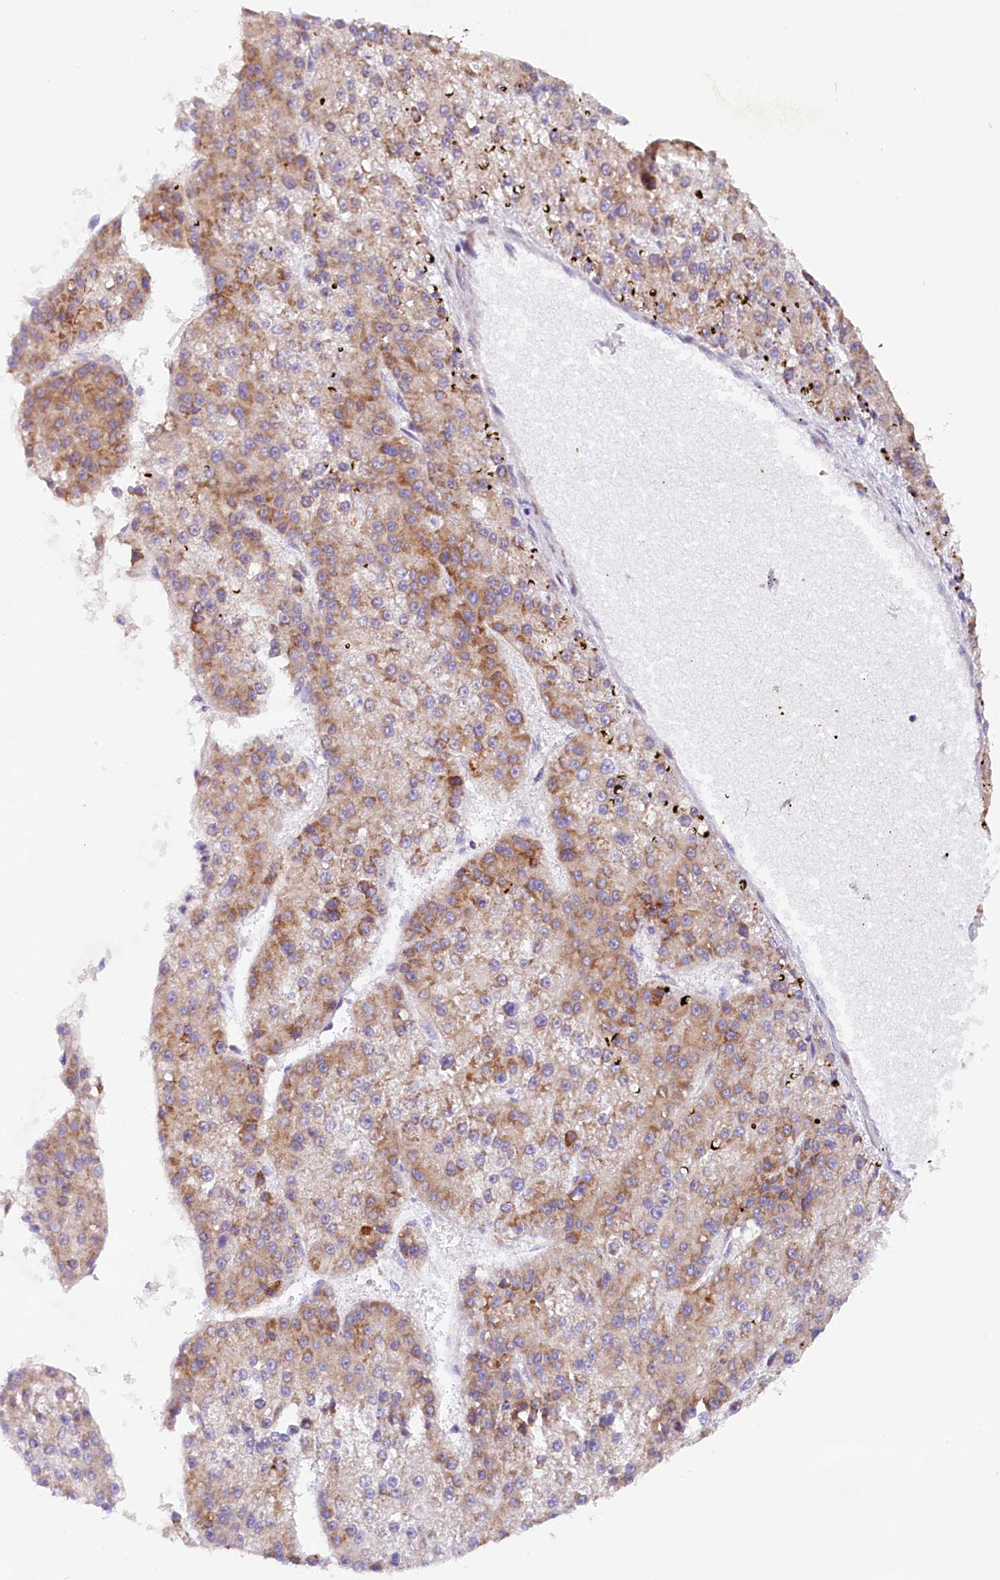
{"staining": {"intensity": "moderate", "quantity": "25%-75%", "location": "cytoplasmic/membranous"}, "tissue": "liver cancer", "cell_type": "Tumor cells", "image_type": "cancer", "snomed": [{"axis": "morphology", "description": "Carcinoma, Hepatocellular, NOS"}, {"axis": "topography", "description": "Liver"}], "caption": "Moderate cytoplasmic/membranous expression is seen in about 25%-75% of tumor cells in liver hepatocellular carcinoma.", "gene": "SSC5D", "patient": {"sex": "female", "age": 73}}